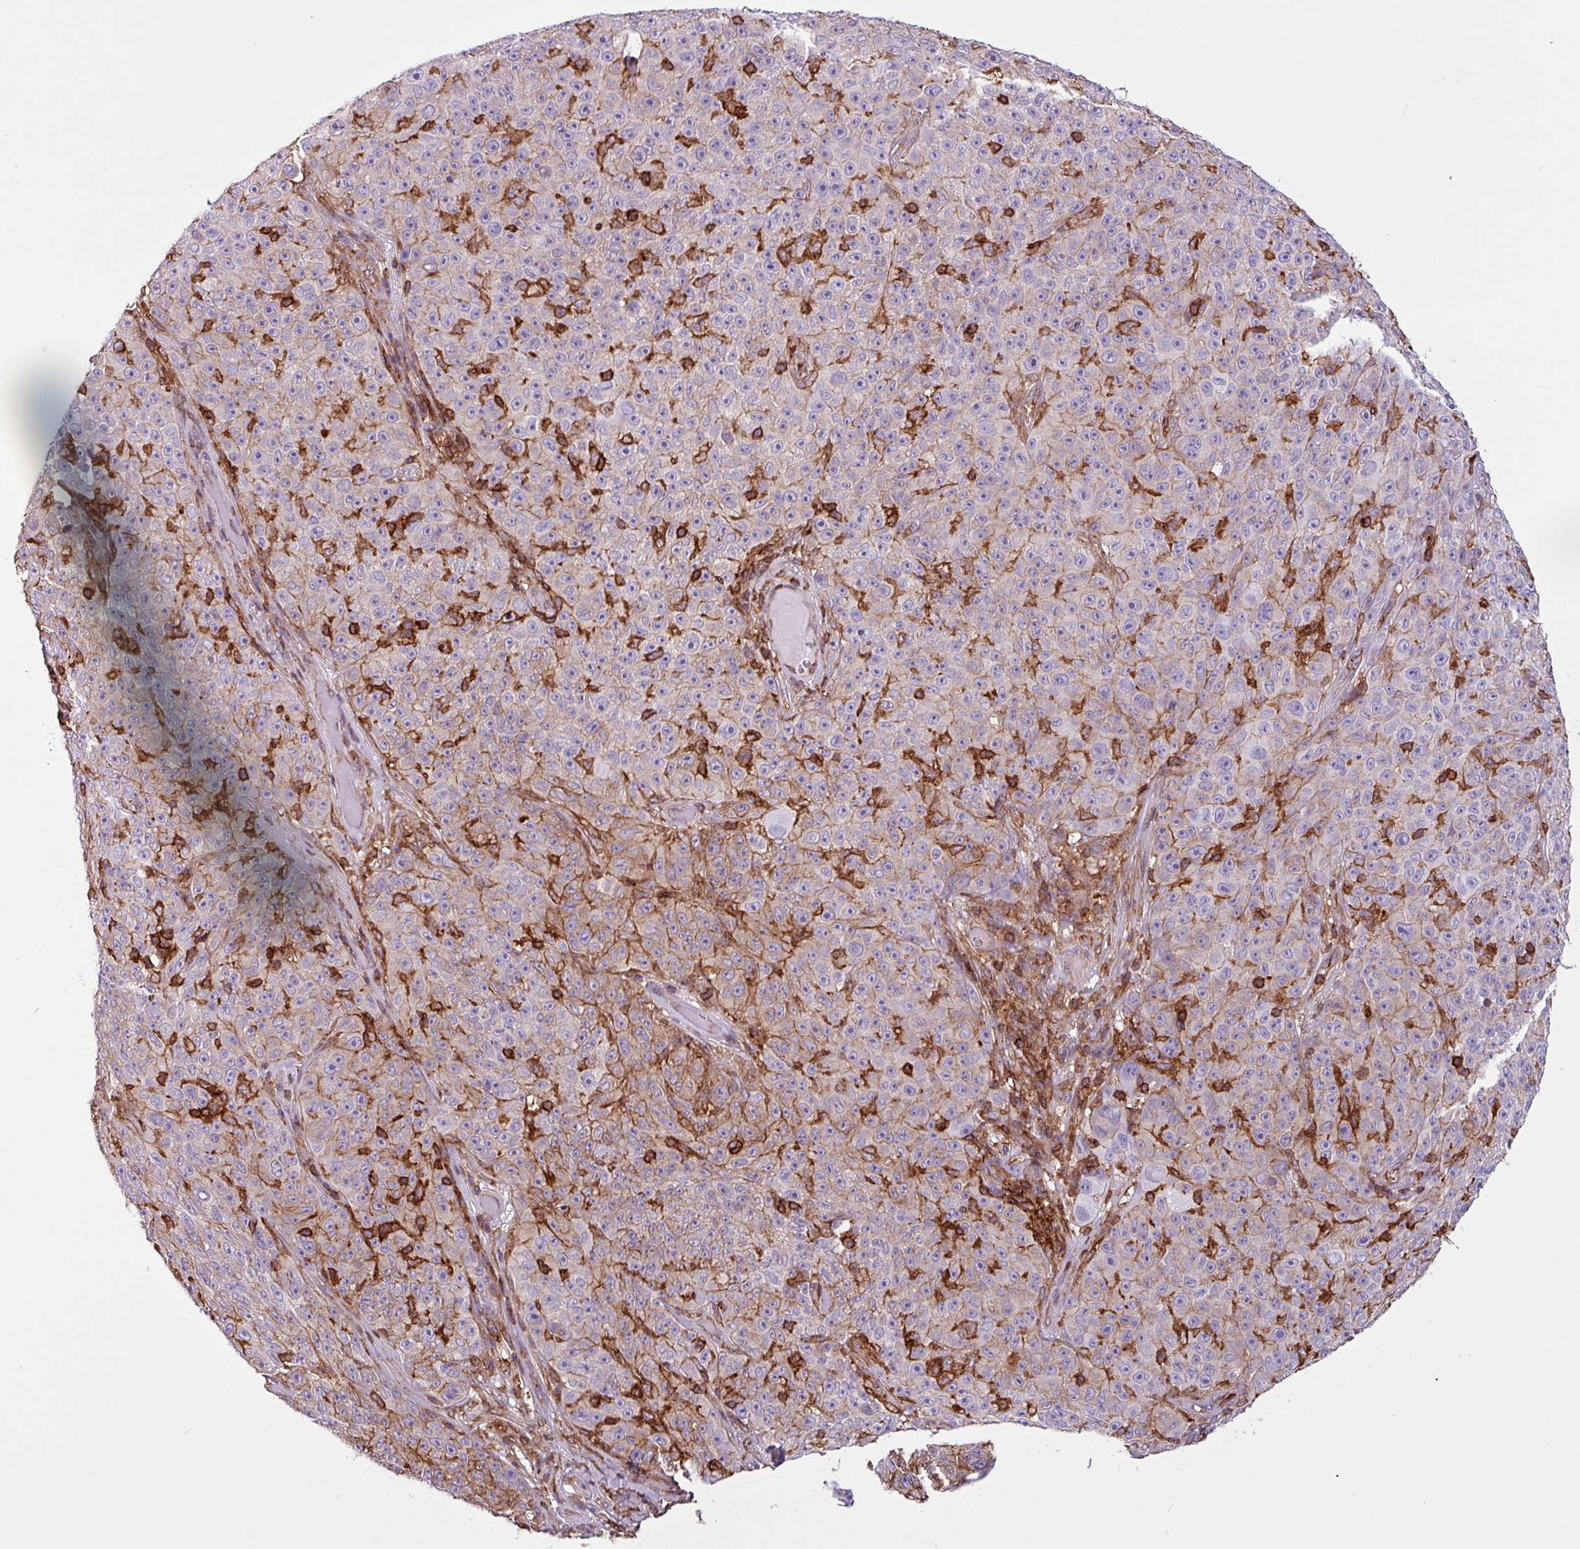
{"staining": {"intensity": "weak", "quantity": "<25%", "location": "cytoplasmic/membranous"}, "tissue": "melanoma", "cell_type": "Tumor cells", "image_type": "cancer", "snomed": [{"axis": "morphology", "description": "Malignant melanoma, NOS"}, {"axis": "topography", "description": "Skin"}], "caption": "DAB immunohistochemical staining of human malignant melanoma demonstrates no significant positivity in tumor cells.", "gene": "PPP1R18", "patient": {"sex": "female", "age": 82}}